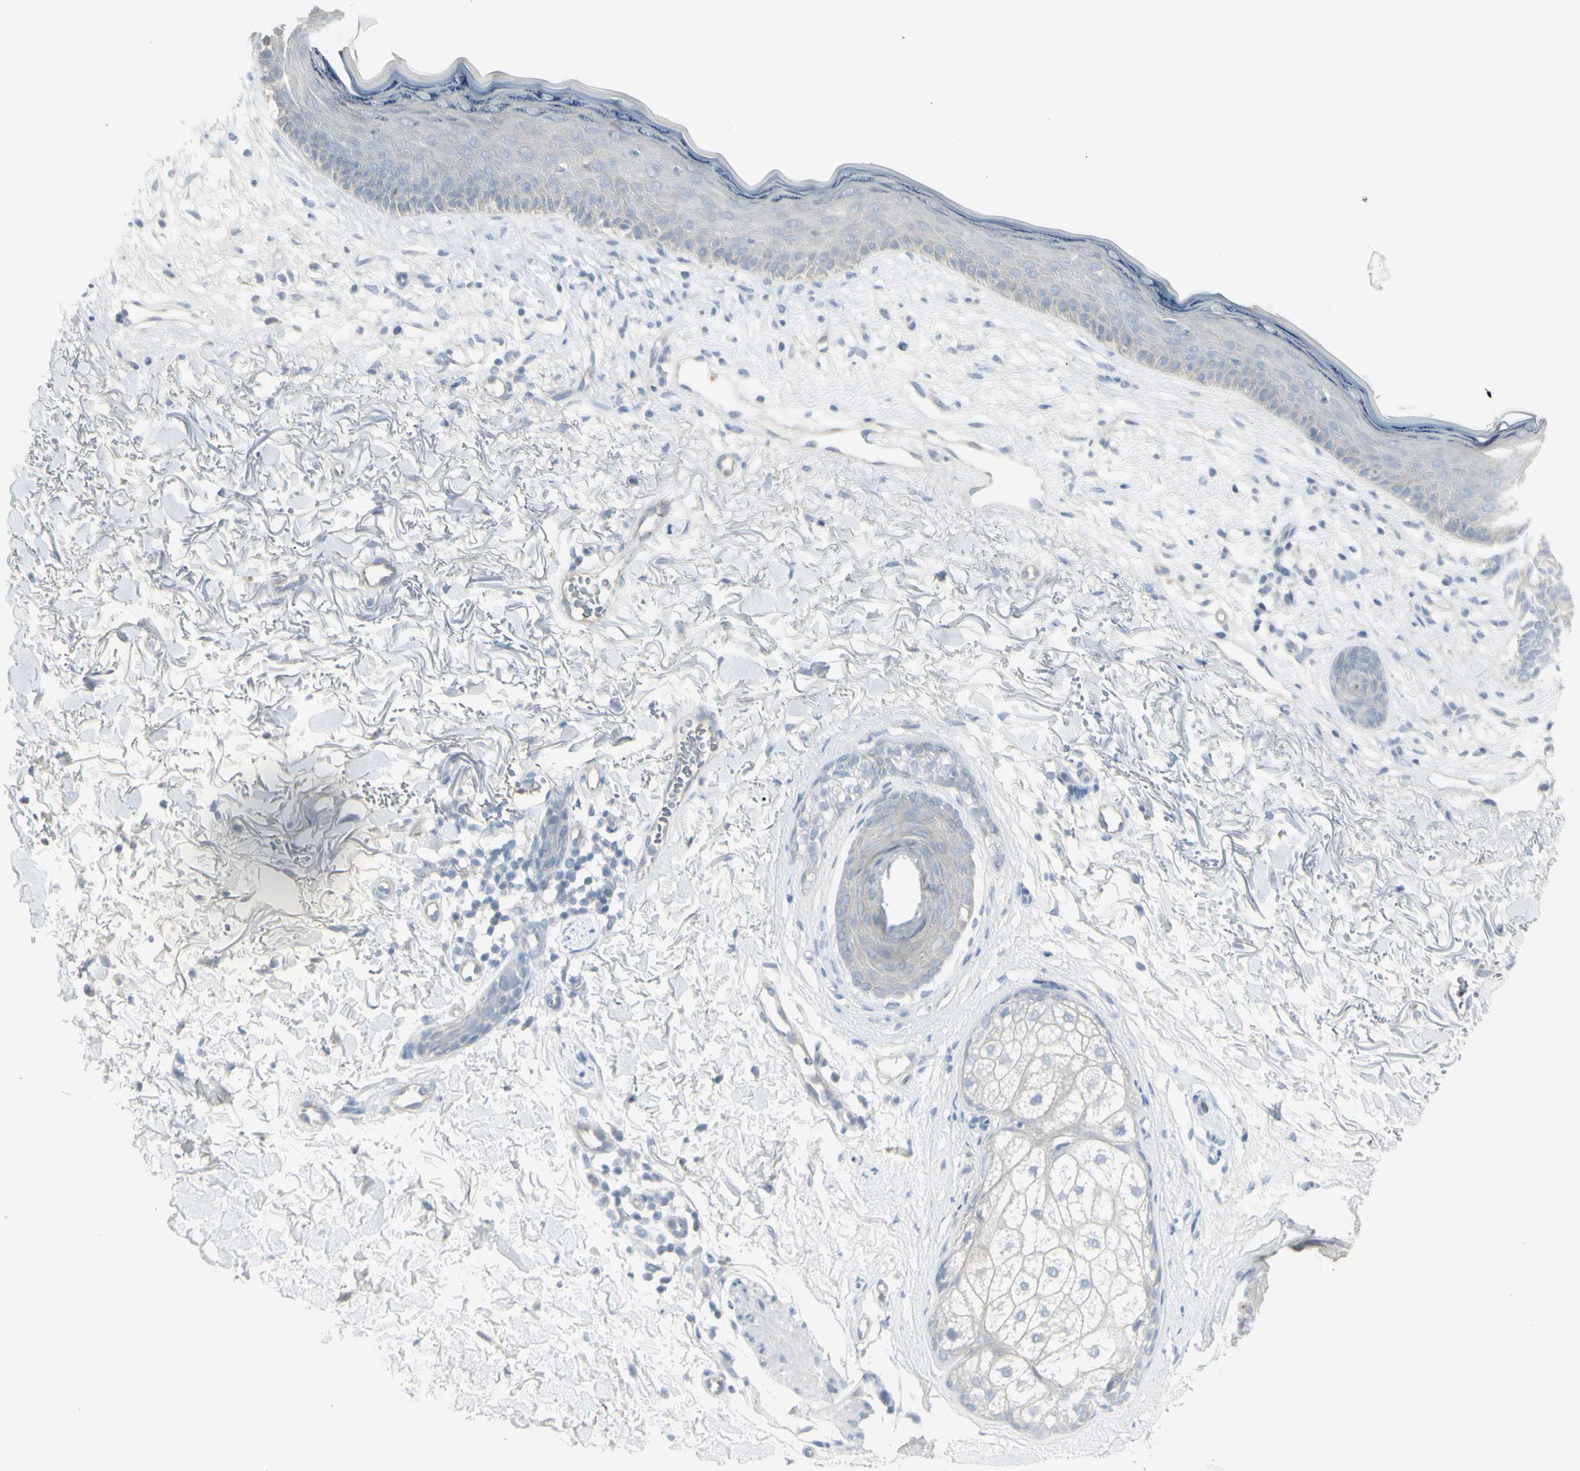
{"staining": {"intensity": "negative", "quantity": "none", "location": "none"}, "tissue": "skin cancer", "cell_type": "Tumor cells", "image_type": "cancer", "snomed": [{"axis": "morphology", "description": "Basal cell carcinoma"}, {"axis": "topography", "description": "Skin"}], "caption": "The photomicrograph reveals no staining of tumor cells in skin cancer (basal cell carcinoma).", "gene": "PIP", "patient": {"sex": "female", "age": 70}}